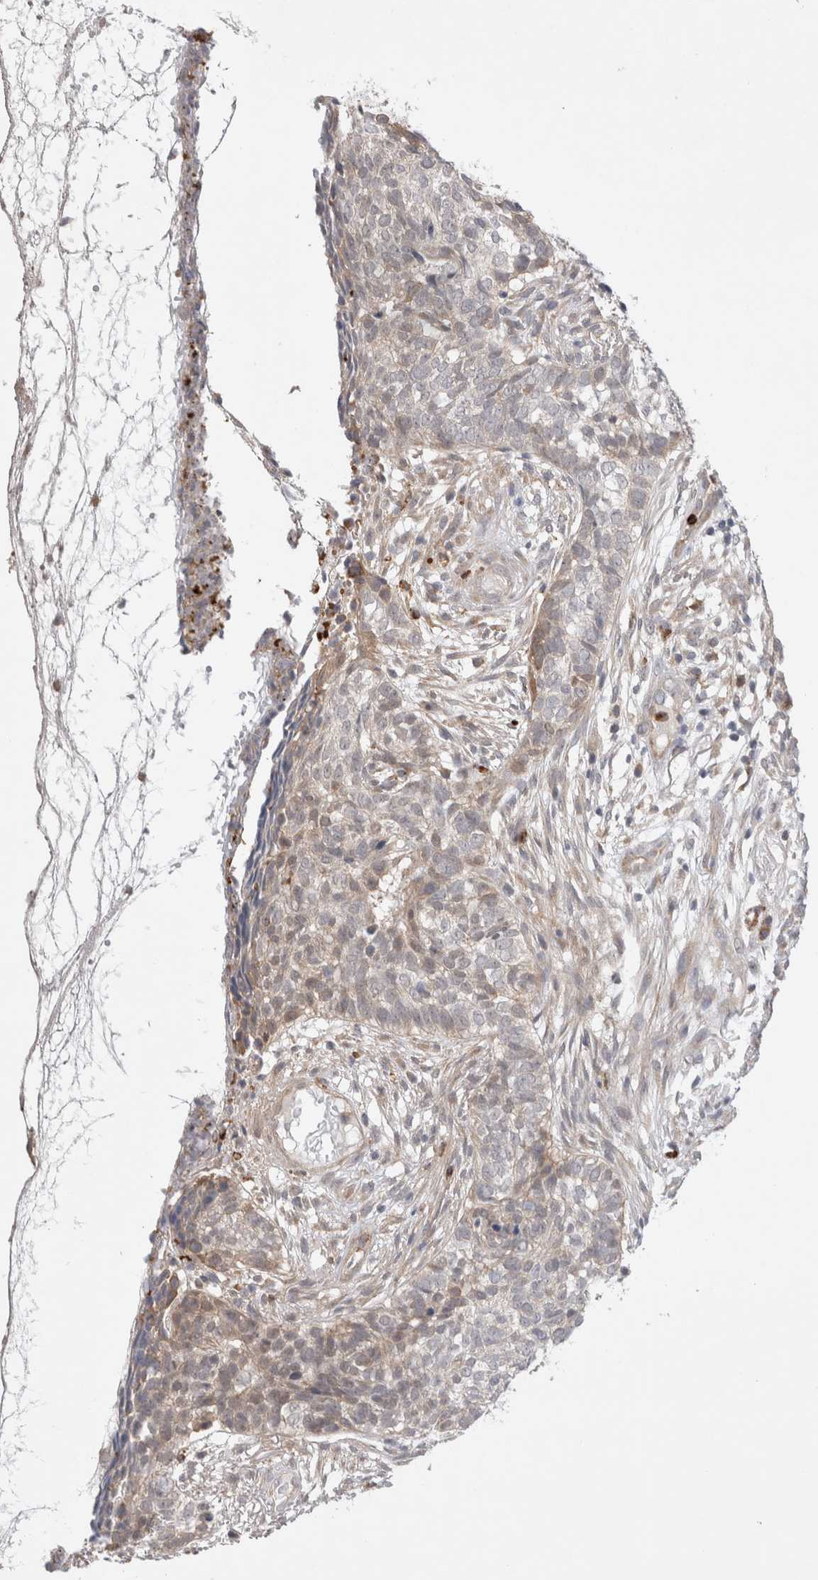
{"staining": {"intensity": "weak", "quantity": "<25%", "location": "cytoplasmic/membranous"}, "tissue": "skin cancer", "cell_type": "Tumor cells", "image_type": "cancer", "snomed": [{"axis": "morphology", "description": "Basal cell carcinoma"}, {"axis": "topography", "description": "Skin"}], "caption": "Tumor cells are negative for protein expression in human skin basal cell carcinoma.", "gene": "GSDMB", "patient": {"sex": "male", "age": 85}}